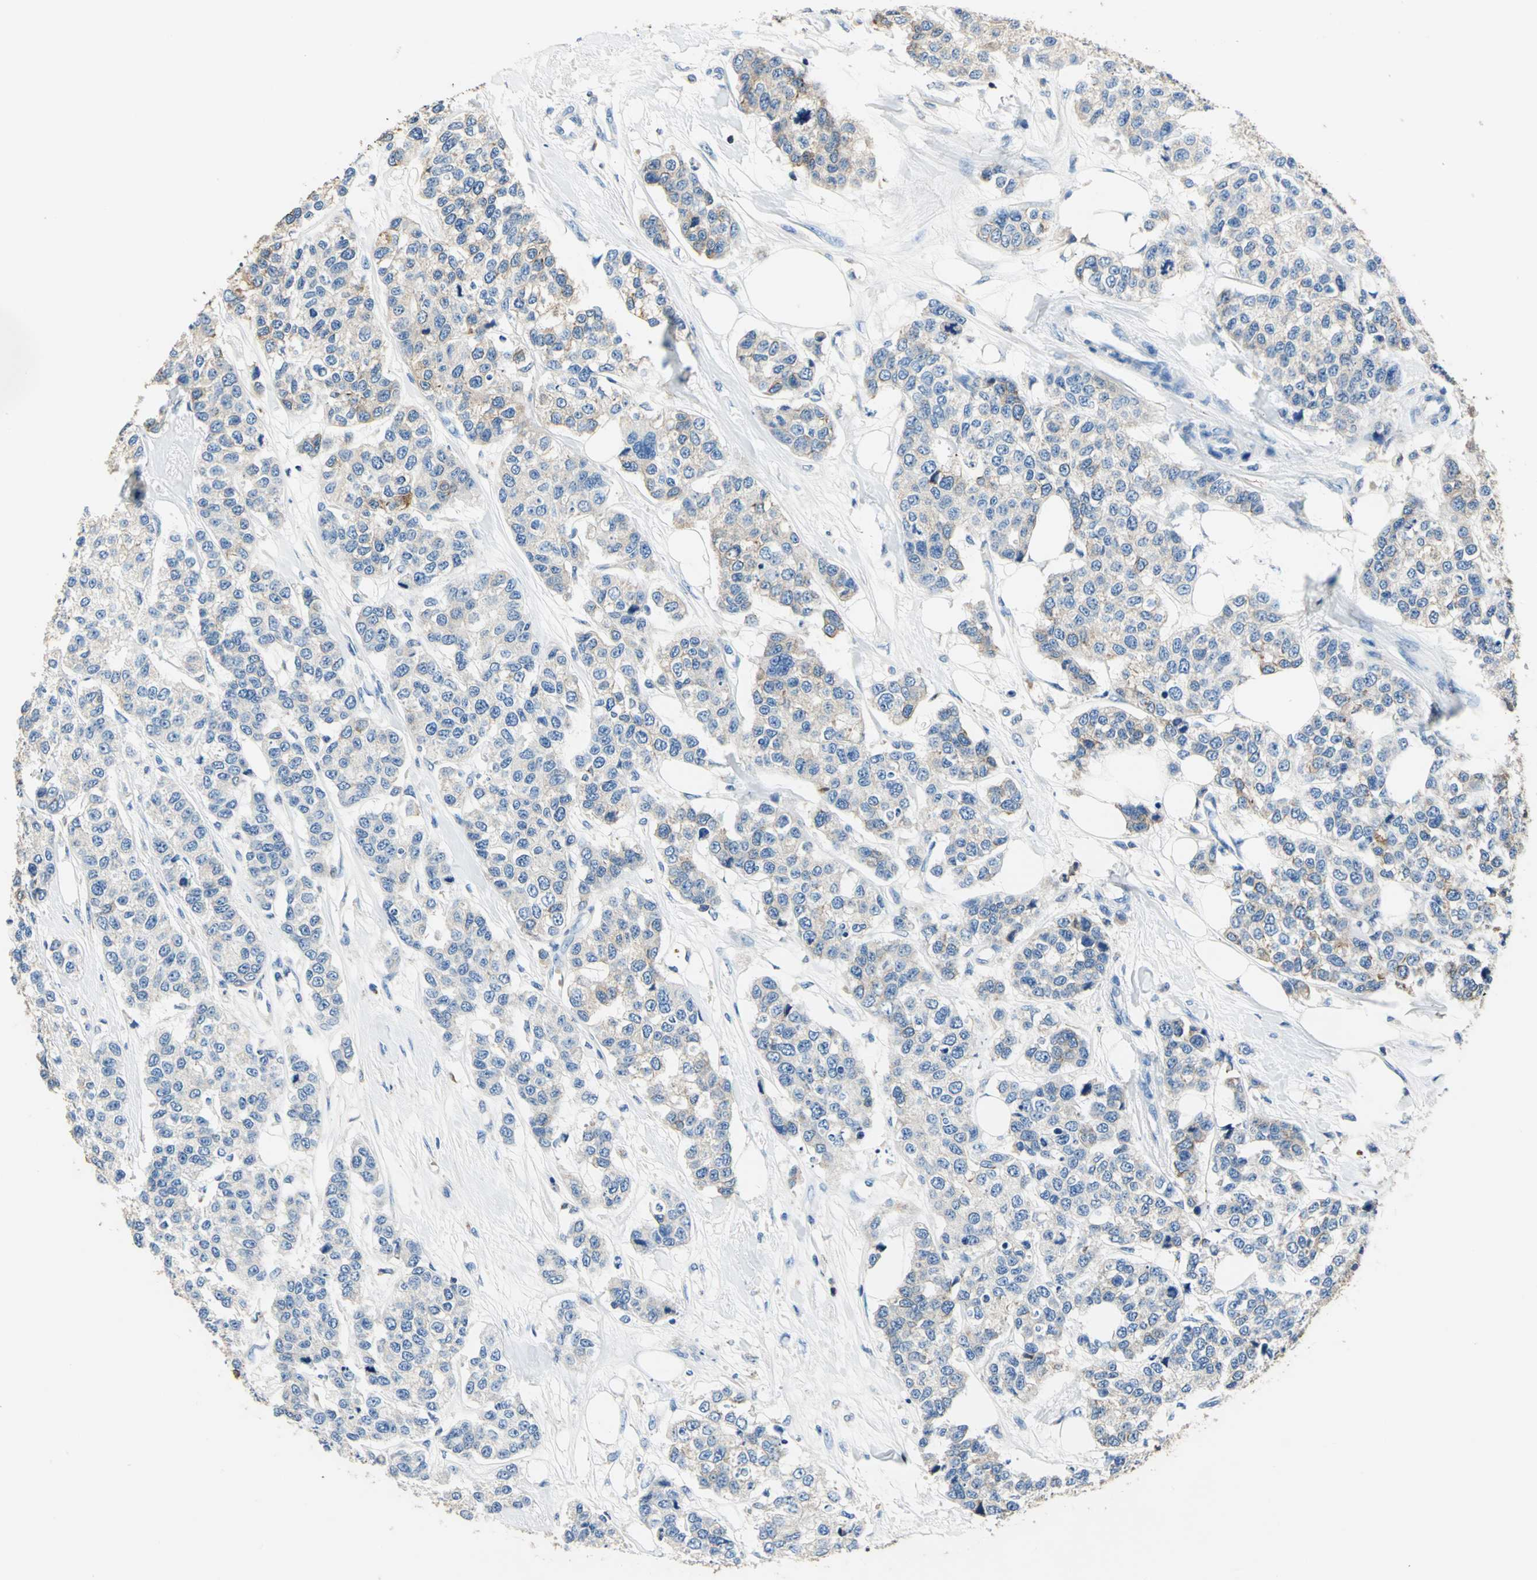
{"staining": {"intensity": "weak", "quantity": "25%-75%", "location": "cytoplasmic/membranous"}, "tissue": "breast cancer", "cell_type": "Tumor cells", "image_type": "cancer", "snomed": [{"axis": "morphology", "description": "Duct carcinoma"}, {"axis": "topography", "description": "Breast"}], "caption": "A high-resolution histopathology image shows immunohistochemistry (IHC) staining of breast cancer, which reveals weak cytoplasmic/membranous expression in approximately 25%-75% of tumor cells.", "gene": "SEPTIN6", "patient": {"sex": "female", "age": 51}}